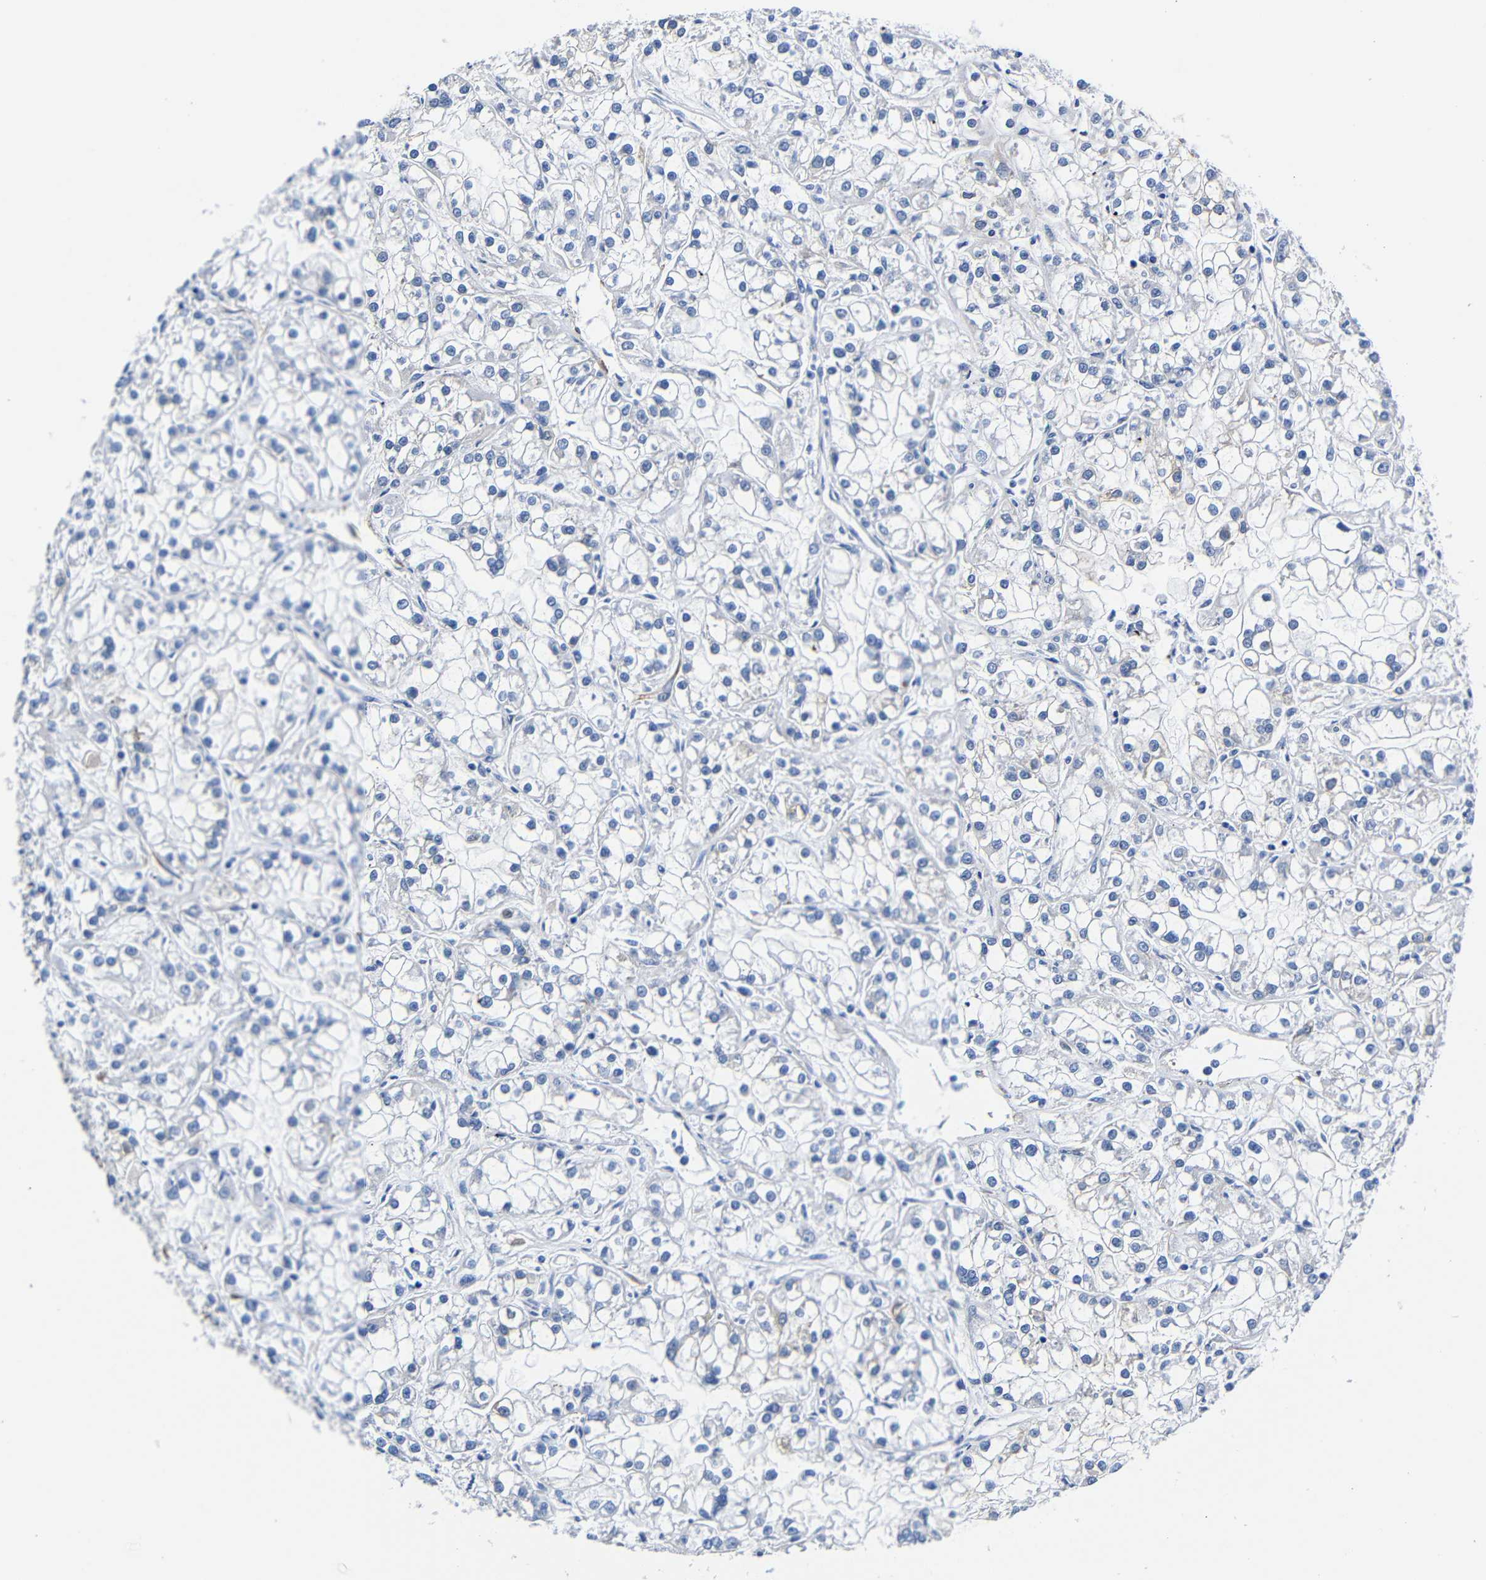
{"staining": {"intensity": "negative", "quantity": "none", "location": "none"}, "tissue": "renal cancer", "cell_type": "Tumor cells", "image_type": "cancer", "snomed": [{"axis": "morphology", "description": "Adenocarcinoma, NOS"}, {"axis": "topography", "description": "Kidney"}], "caption": "There is no significant expression in tumor cells of adenocarcinoma (renal).", "gene": "LRIG1", "patient": {"sex": "female", "age": 52}}